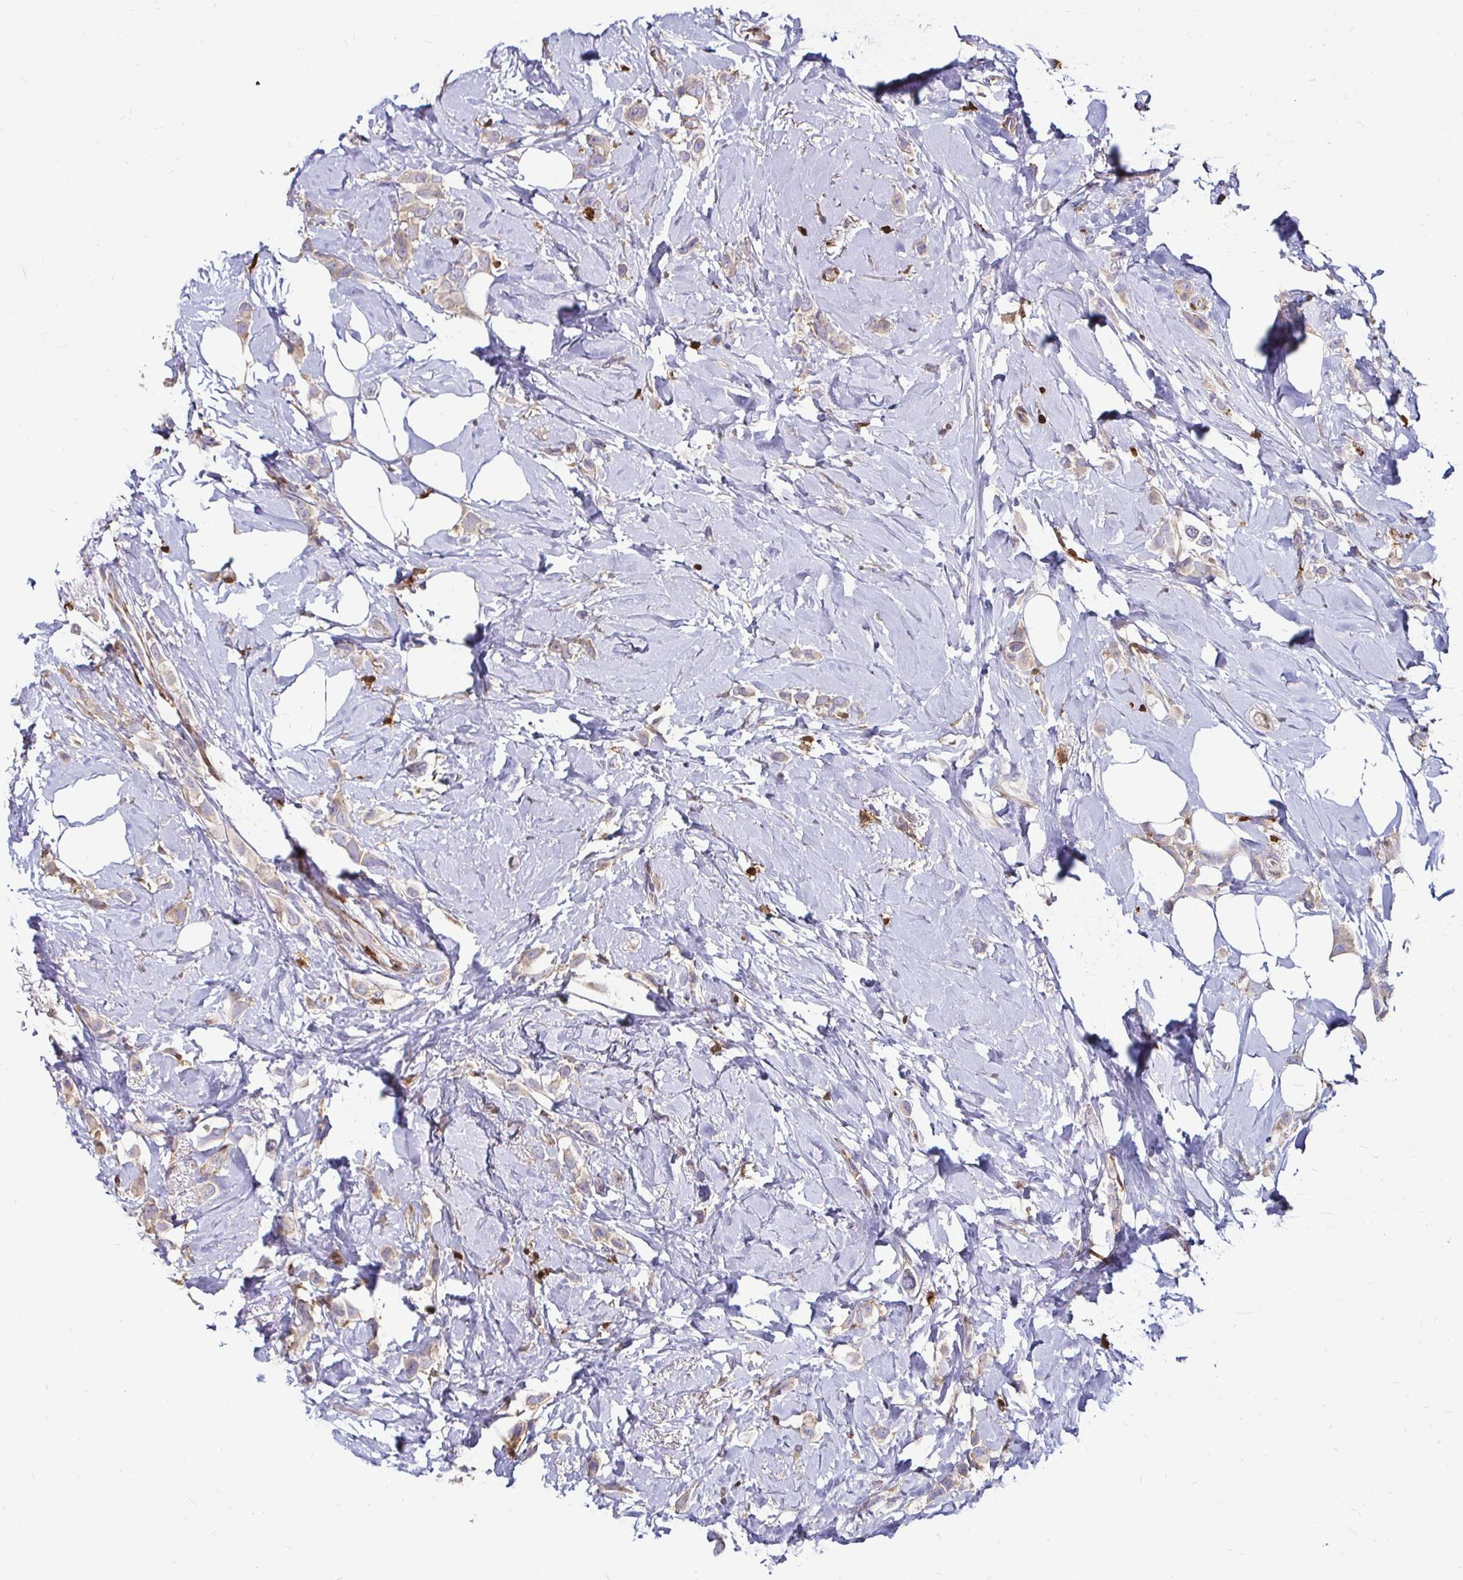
{"staining": {"intensity": "negative", "quantity": "none", "location": "none"}, "tissue": "breast cancer", "cell_type": "Tumor cells", "image_type": "cancer", "snomed": [{"axis": "morphology", "description": "Lobular carcinoma"}, {"axis": "topography", "description": "Breast"}], "caption": "A high-resolution image shows immunohistochemistry staining of lobular carcinoma (breast), which demonstrates no significant staining in tumor cells.", "gene": "ZFP1", "patient": {"sex": "female", "age": 66}}